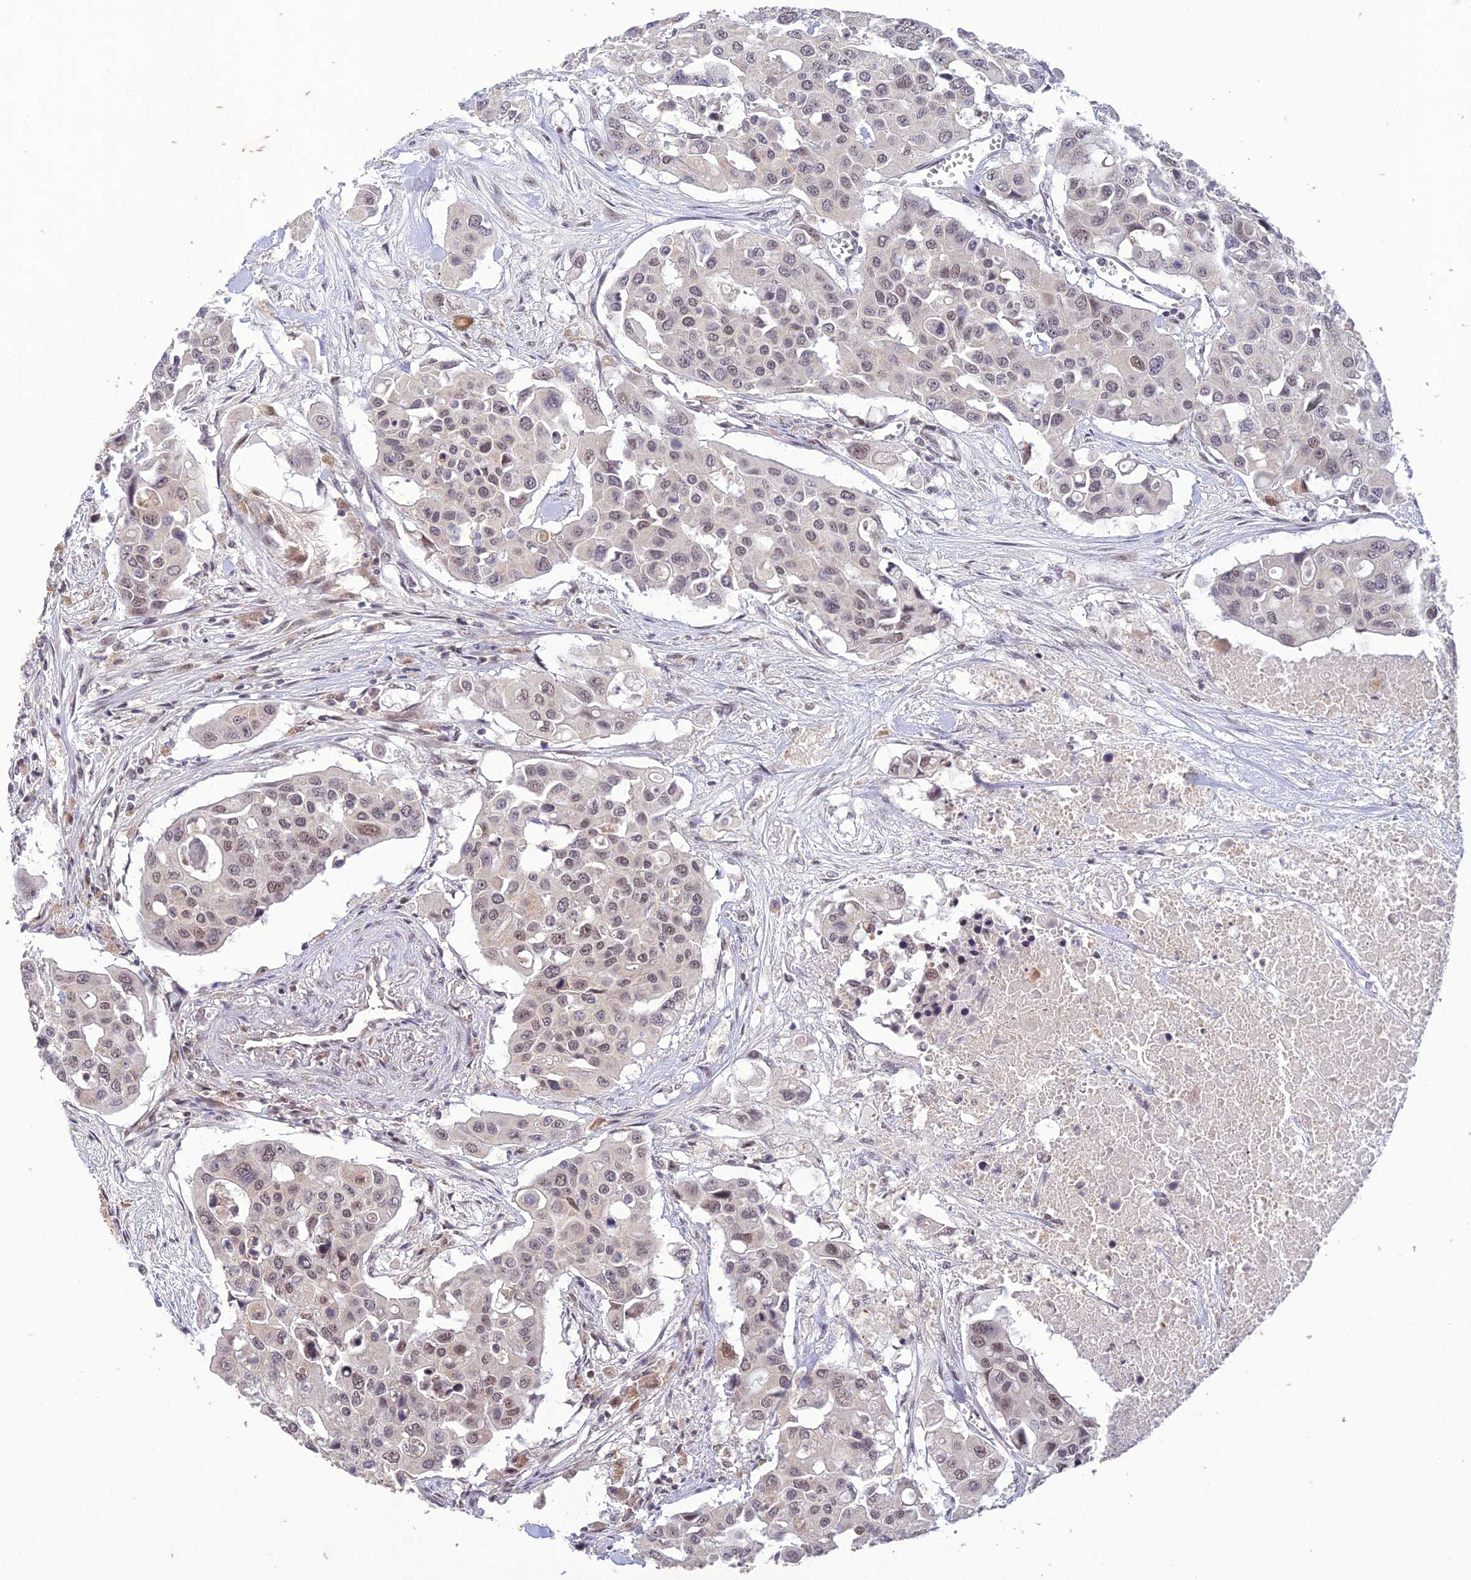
{"staining": {"intensity": "weak", "quantity": ">75%", "location": "nuclear"}, "tissue": "colorectal cancer", "cell_type": "Tumor cells", "image_type": "cancer", "snomed": [{"axis": "morphology", "description": "Adenocarcinoma, NOS"}, {"axis": "topography", "description": "Colon"}], "caption": "Human adenocarcinoma (colorectal) stained with a brown dye demonstrates weak nuclear positive positivity in approximately >75% of tumor cells.", "gene": "POP4", "patient": {"sex": "male", "age": 77}}